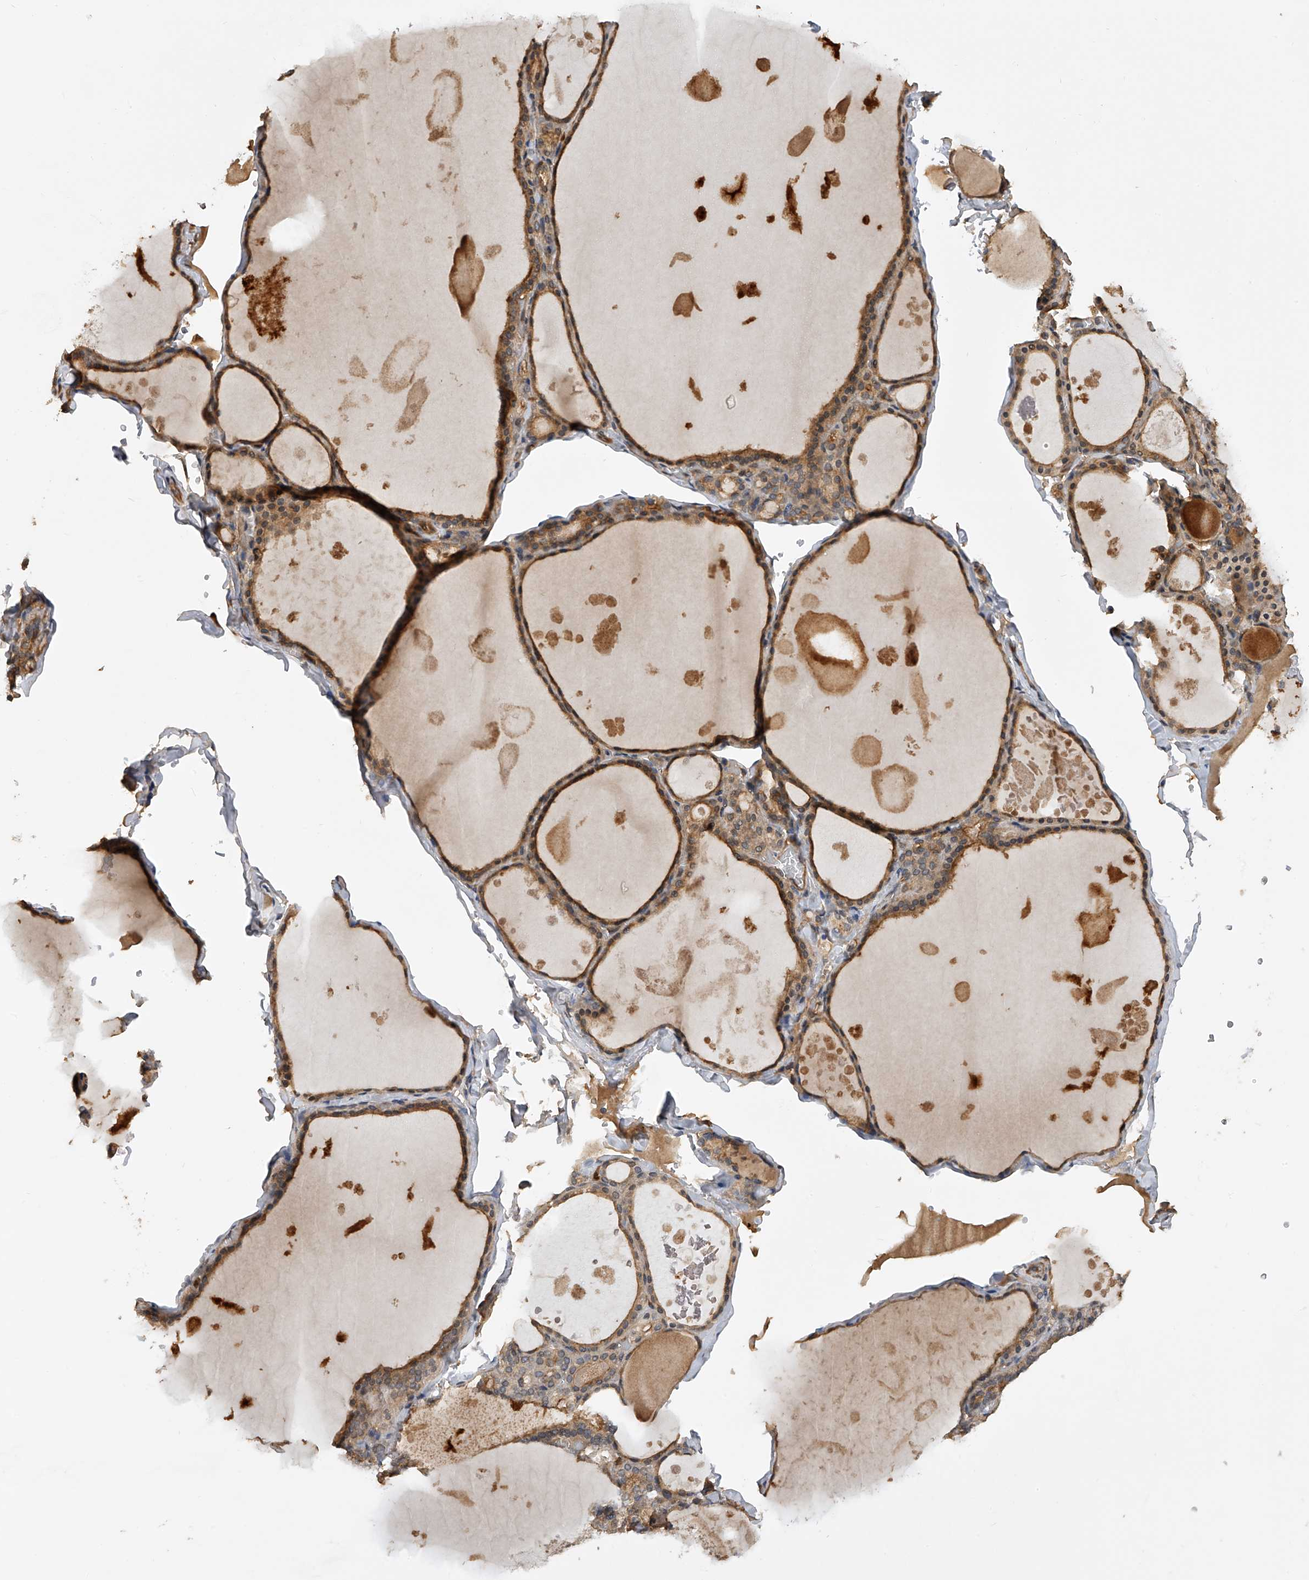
{"staining": {"intensity": "moderate", "quantity": ">75%", "location": "cytoplasmic/membranous"}, "tissue": "thyroid gland", "cell_type": "Glandular cells", "image_type": "normal", "snomed": [{"axis": "morphology", "description": "Normal tissue, NOS"}, {"axis": "topography", "description": "Thyroid gland"}], "caption": "Moderate cytoplasmic/membranous expression for a protein is identified in approximately >75% of glandular cells of unremarkable thyroid gland using immunohistochemistry (IHC).", "gene": "PTPRA", "patient": {"sex": "male", "age": 56}}